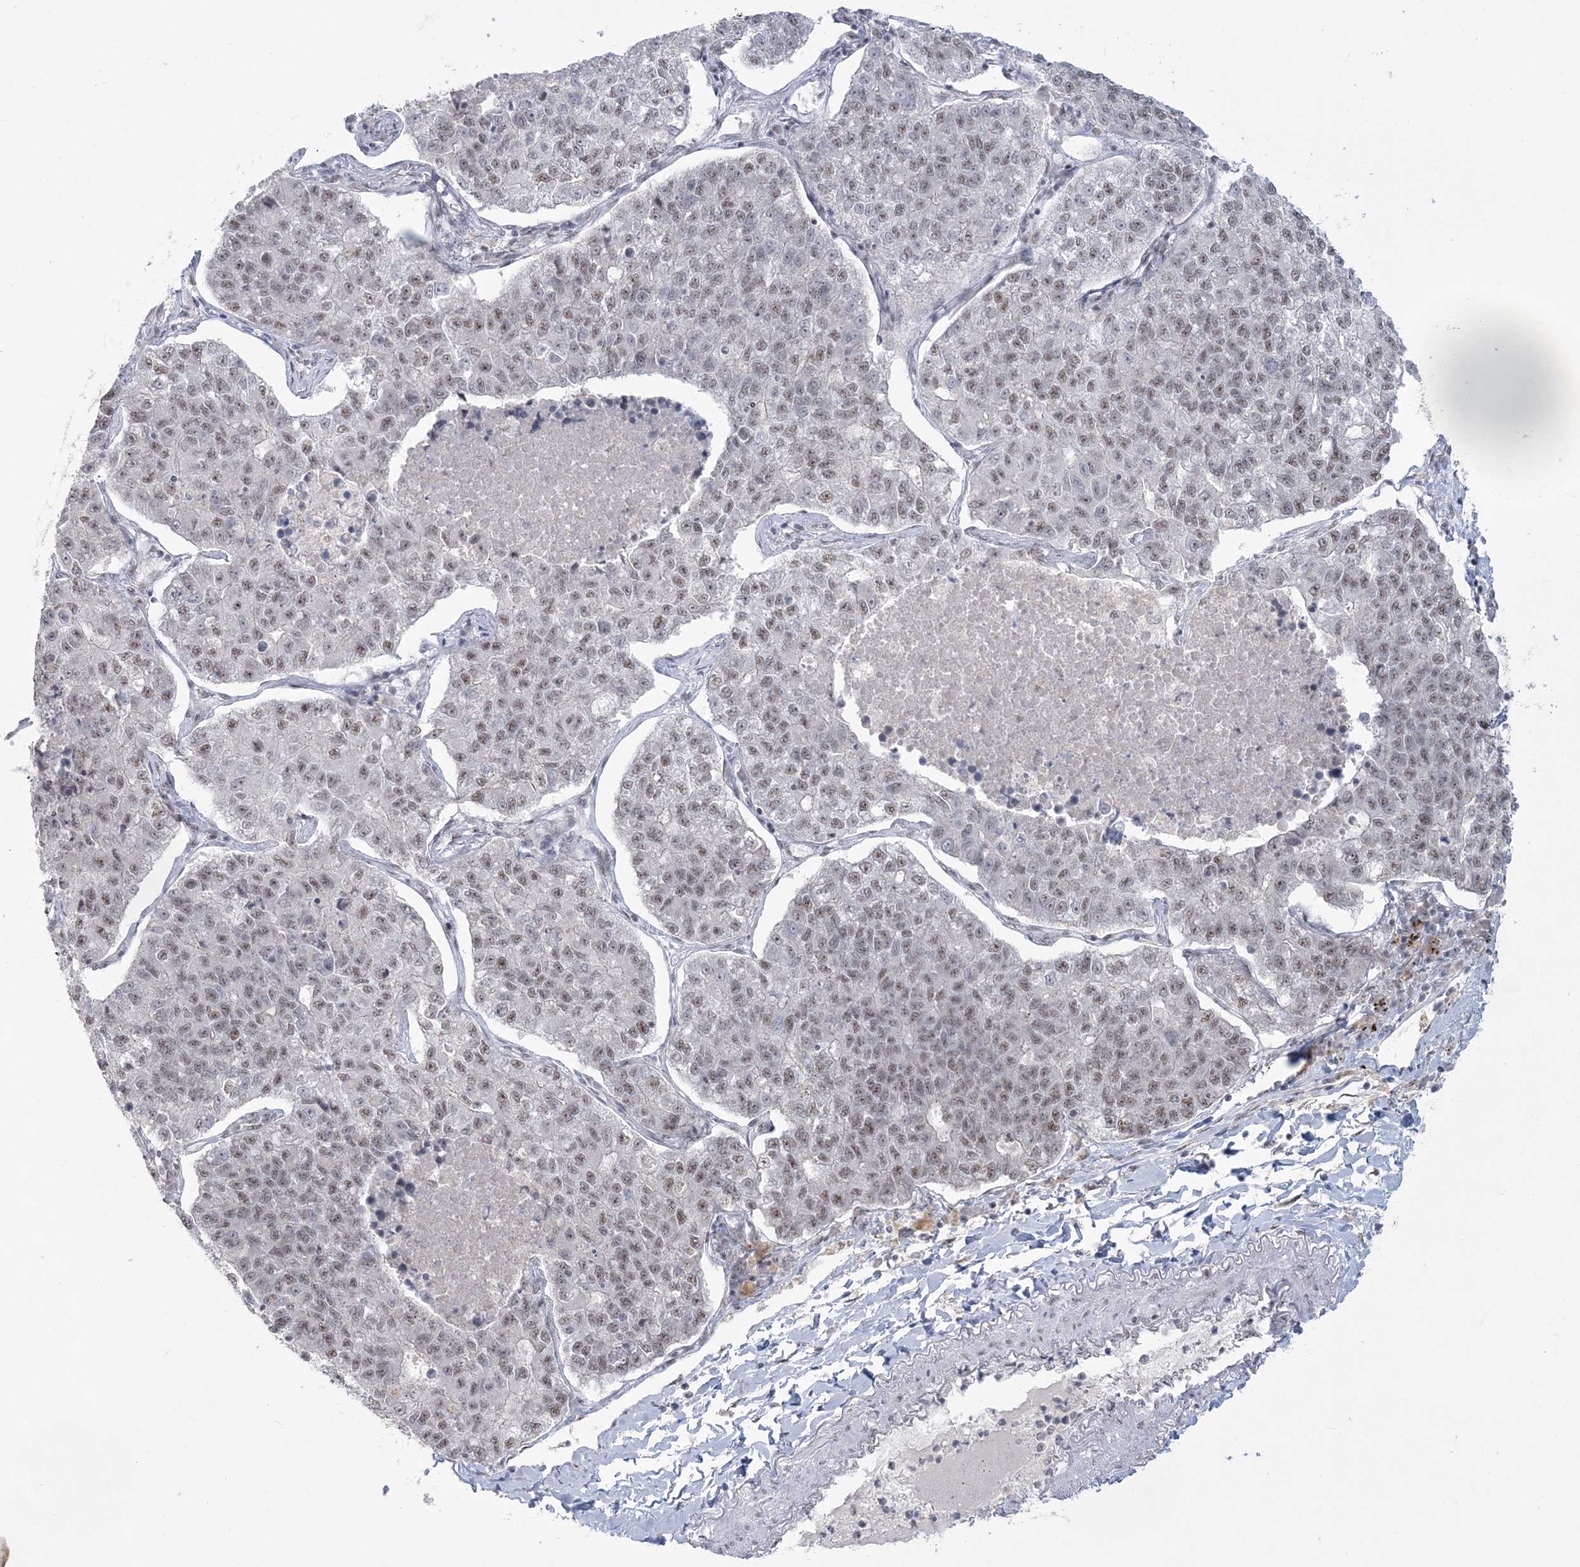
{"staining": {"intensity": "weak", "quantity": "25%-75%", "location": "nuclear"}, "tissue": "lung cancer", "cell_type": "Tumor cells", "image_type": "cancer", "snomed": [{"axis": "morphology", "description": "Adenocarcinoma, NOS"}, {"axis": "topography", "description": "Lung"}], "caption": "This histopathology image displays immunohistochemistry staining of human adenocarcinoma (lung), with low weak nuclear expression in about 25%-75% of tumor cells.", "gene": "KDM6B", "patient": {"sex": "male", "age": 49}}